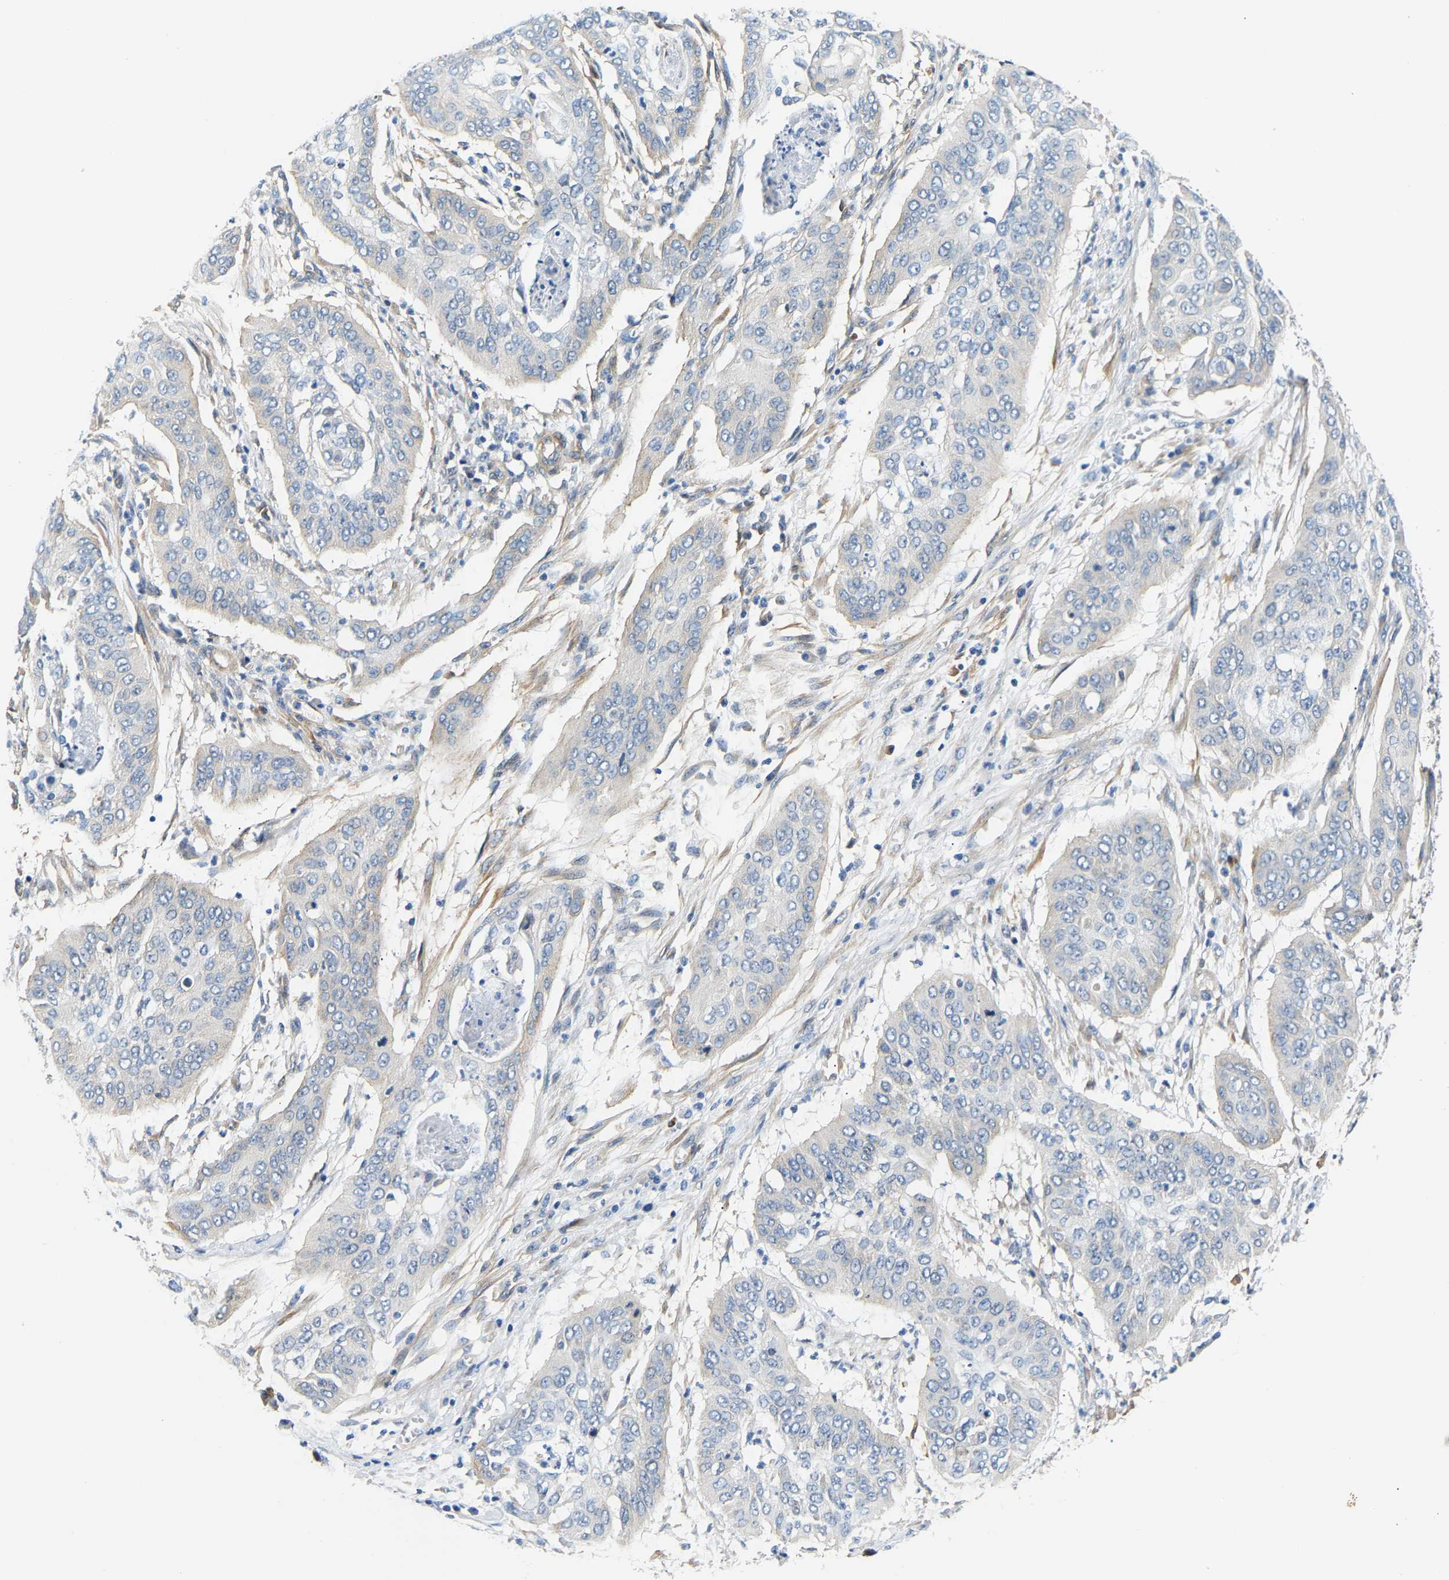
{"staining": {"intensity": "negative", "quantity": "none", "location": "none"}, "tissue": "cervical cancer", "cell_type": "Tumor cells", "image_type": "cancer", "snomed": [{"axis": "morphology", "description": "Squamous cell carcinoma, NOS"}, {"axis": "topography", "description": "Cervix"}], "caption": "Tumor cells show no significant positivity in cervical cancer (squamous cell carcinoma).", "gene": "PAWR", "patient": {"sex": "female", "age": 39}}